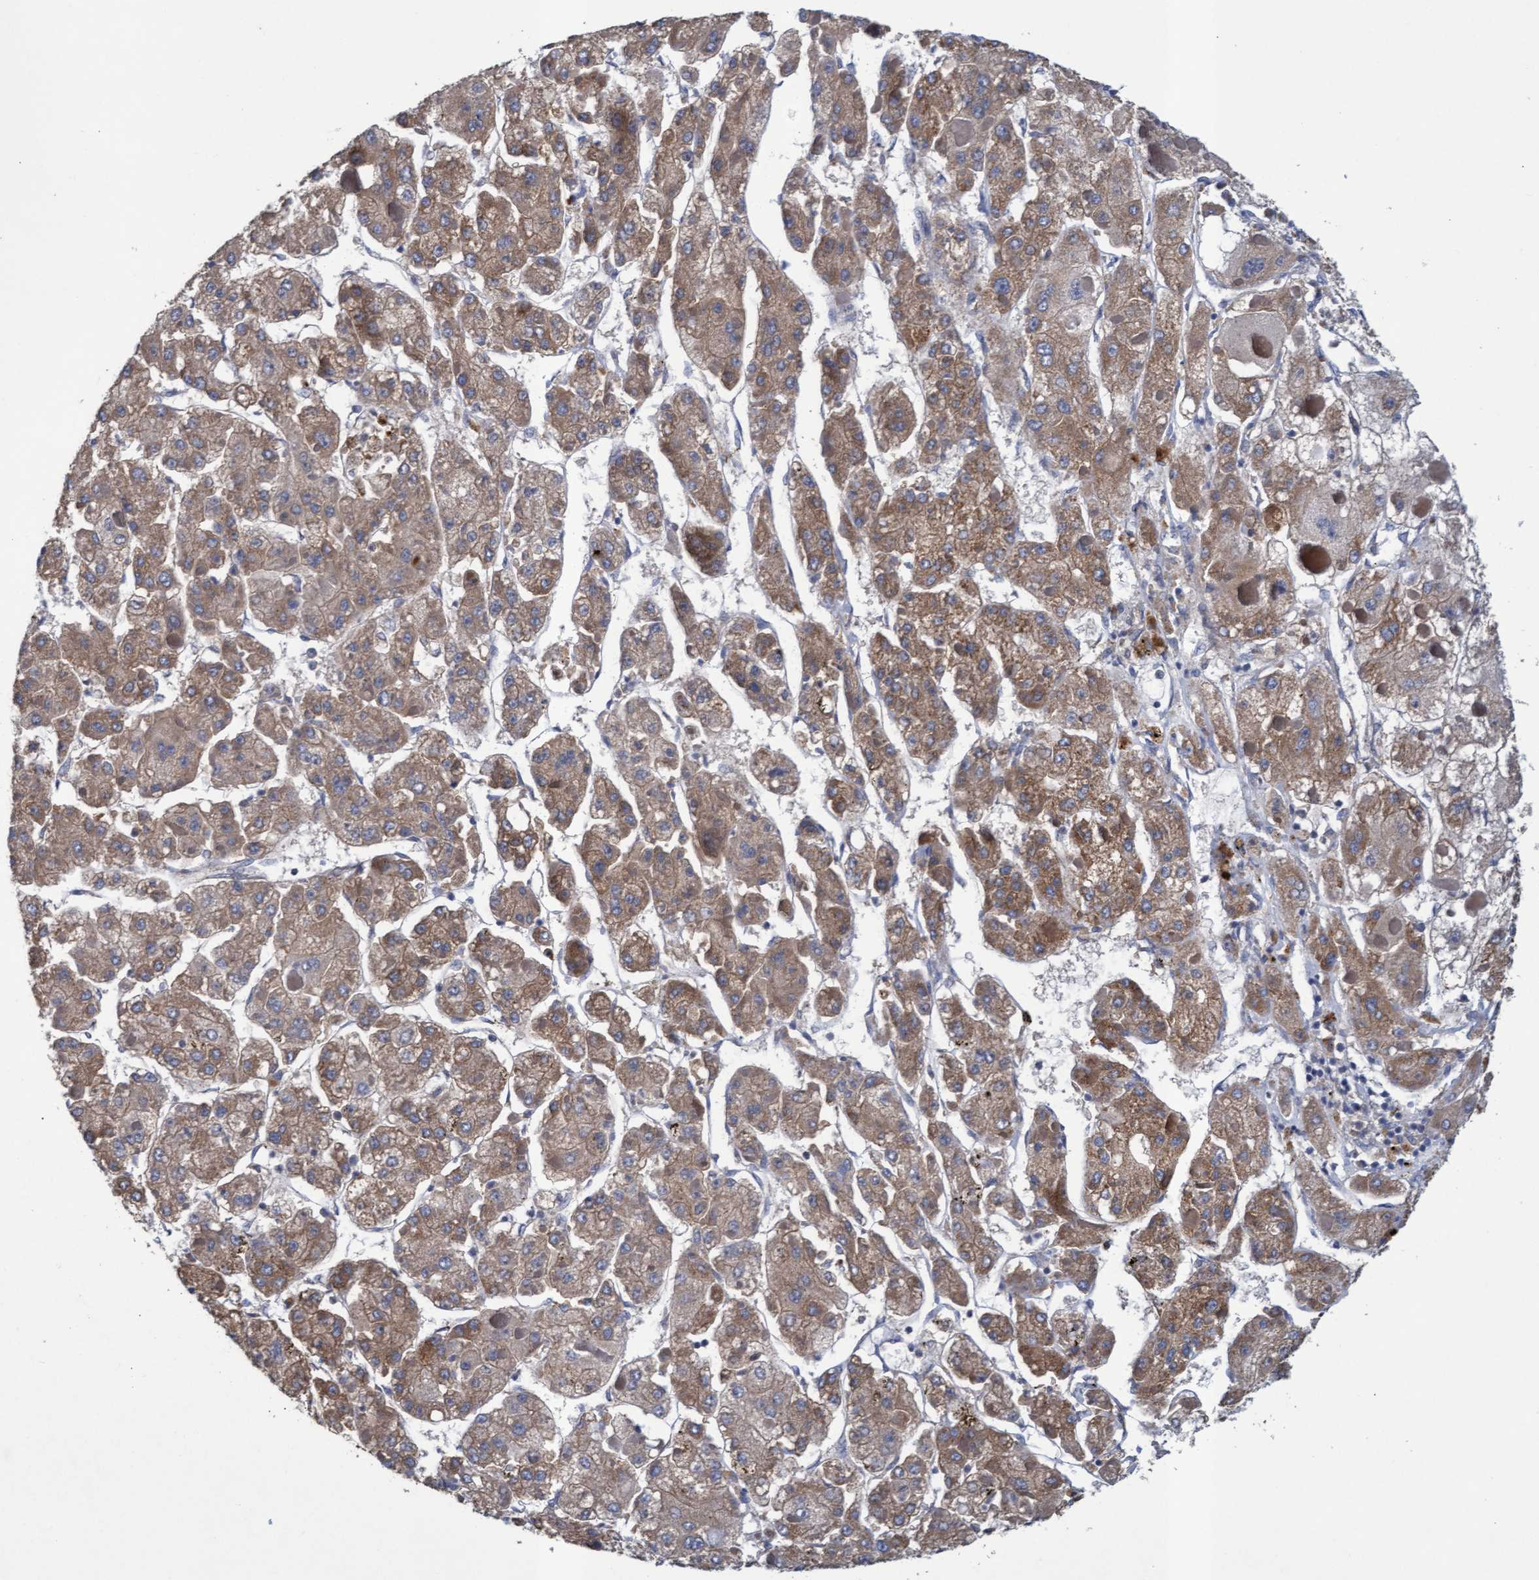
{"staining": {"intensity": "moderate", "quantity": ">75%", "location": "cytoplasmic/membranous"}, "tissue": "liver cancer", "cell_type": "Tumor cells", "image_type": "cancer", "snomed": [{"axis": "morphology", "description": "Carcinoma, Hepatocellular, NOS"}, {"axis": "topography", "description": "Liver"}], "caption": "Liver hepatocellular carcinoma tissue reveals moderate cytoplasmic/membranous positivity in approximately >75% of tumor cells, visualized by immunohistochemistry.", "gene": "MRPL38", "patient": {"sex": "female", "age": 73}}